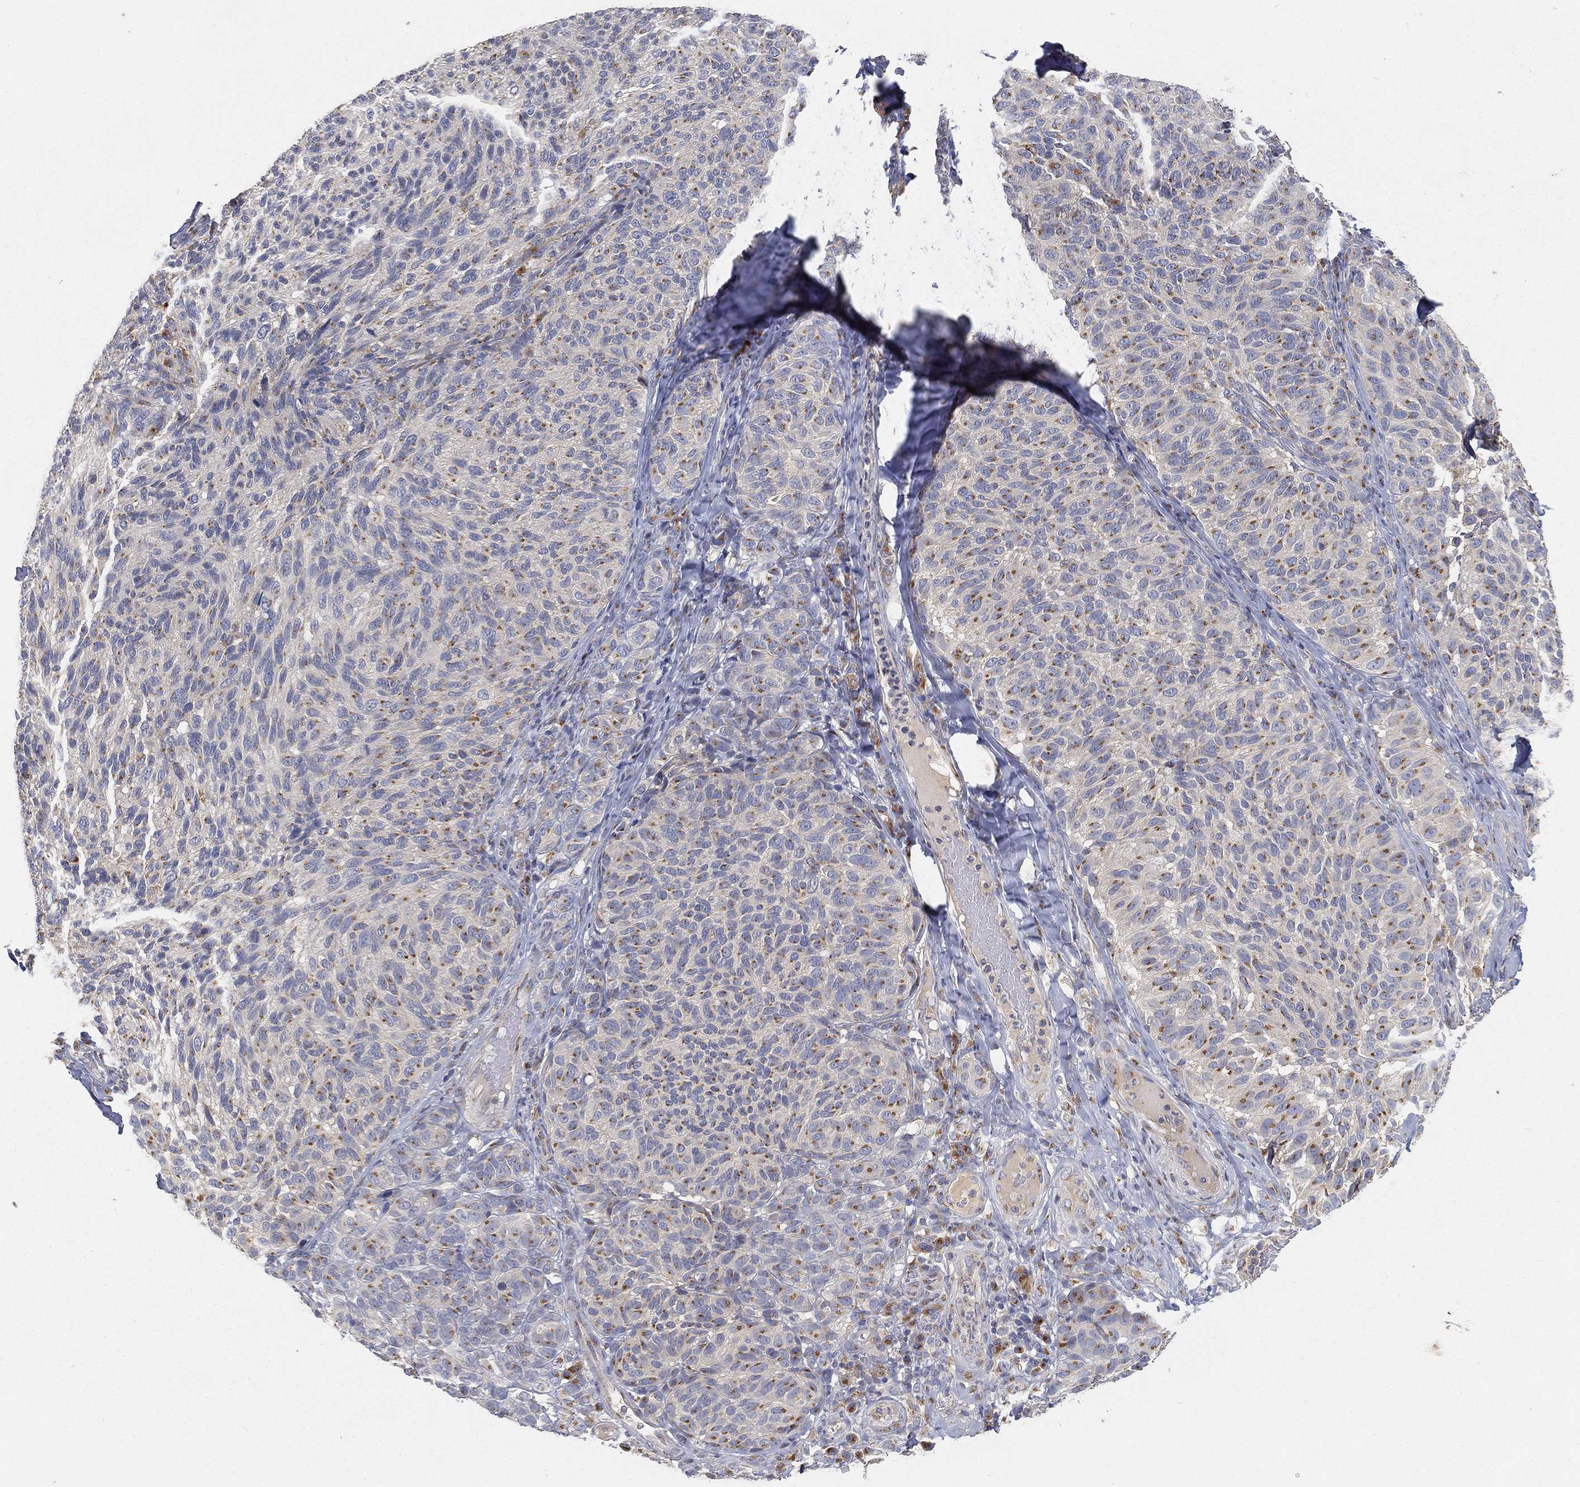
{"staining": {"intensity": "moderate", "quantity": "25%-75%", "location": "cytoplasmic/membranous"}, "tissue": "melanoma", "cell_type": "Tumor cells", "image_type": "cancer", "snomed": [{"axis": "morphology", "description": "Malignant melanoma, NOS"}, {"axis": "topography", "description": "Skin"}], "caption": "Protein staining reveals moderate cytoplasmic/membranous staining in about 25%-75% of tumor cells in melanoma.", "gene": "CTSL", "patient": {"sex": "female", "age": 73}}